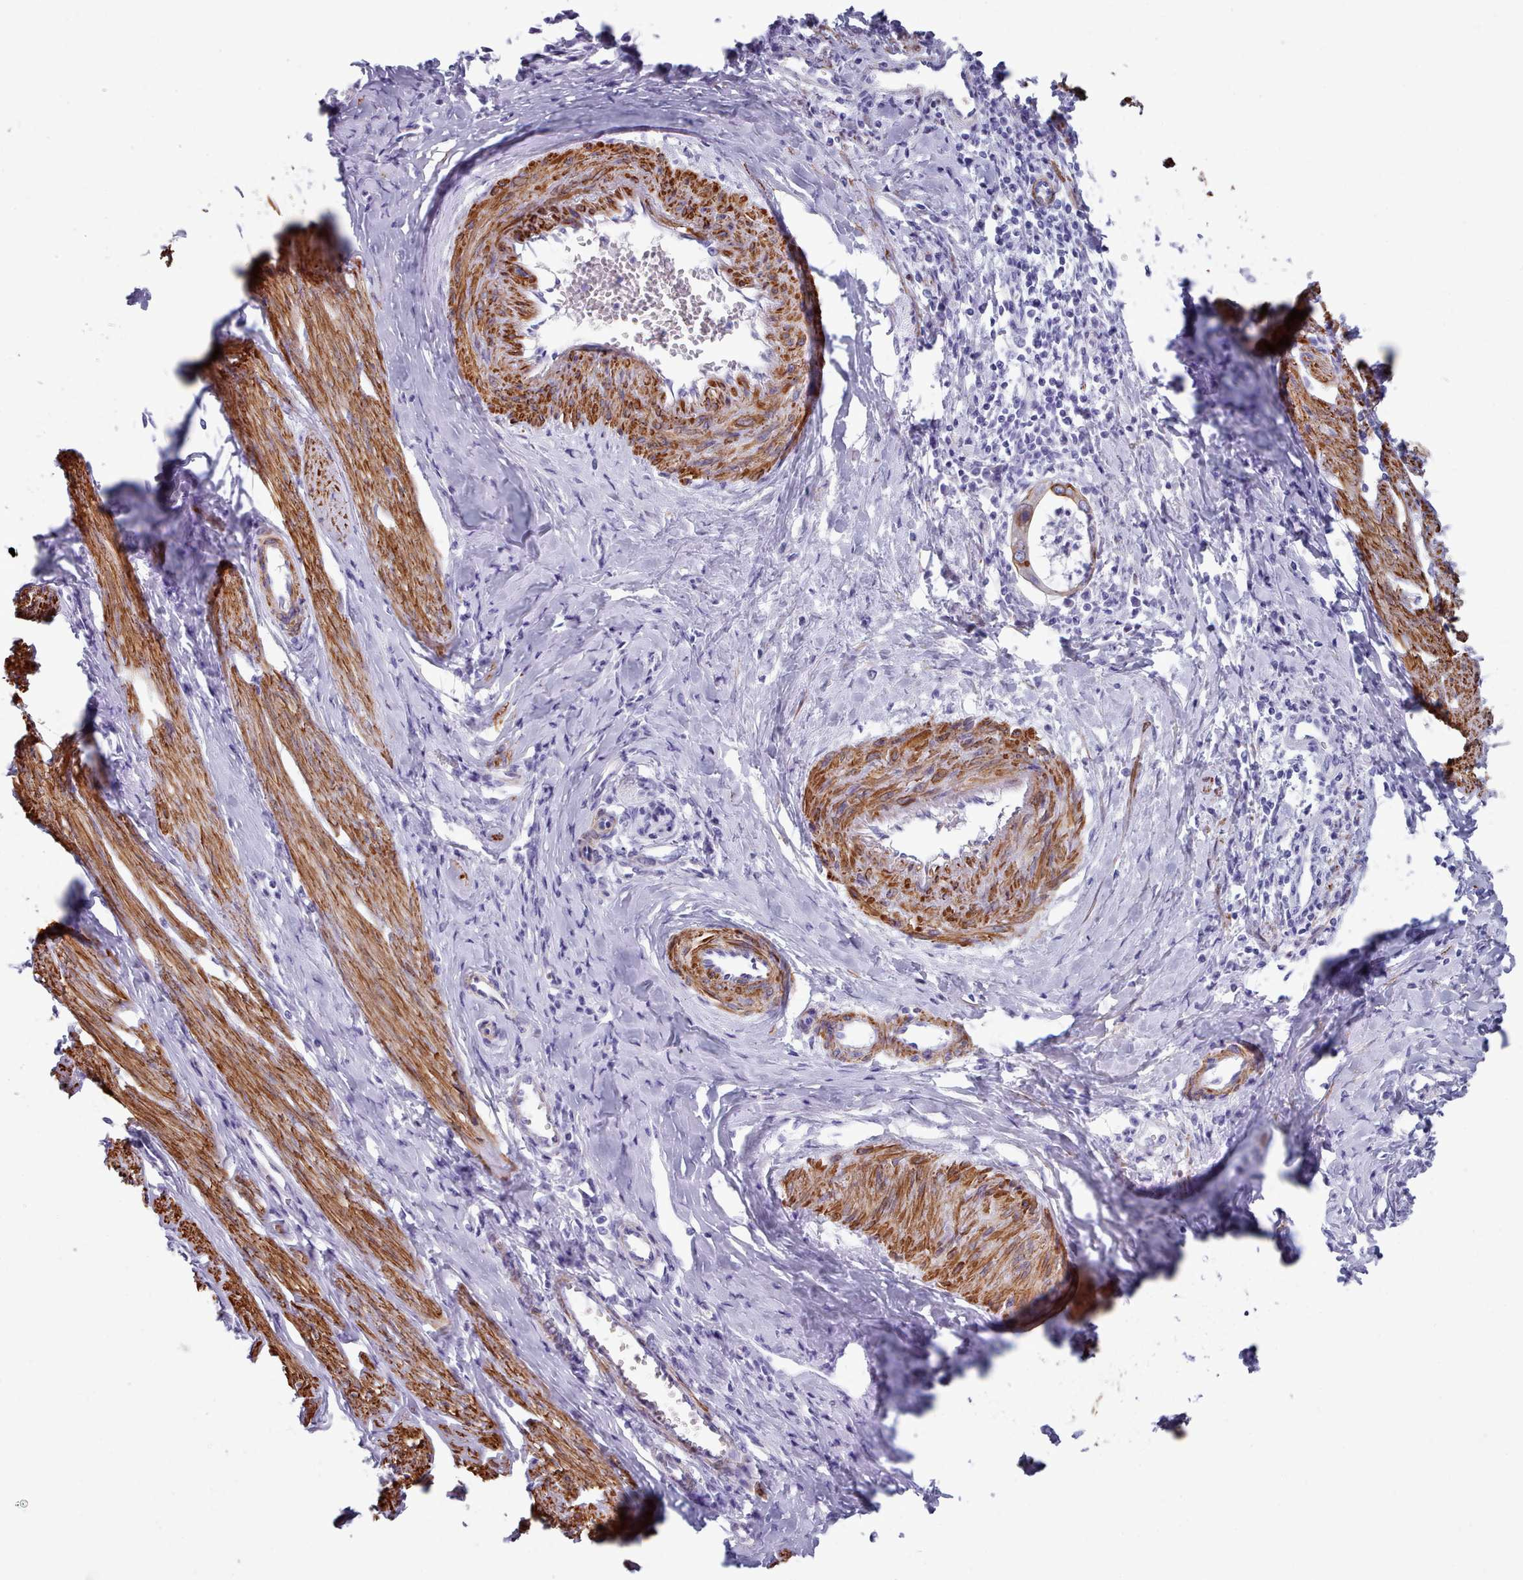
{"staining": {"intensity": "moderate", "quantity": "<25%", "location": "cytoplasmic/membranous"}, "tissue": "cervical cancer", "cell_type": "Tumor cells", "image_type": "cancer", "snomed": [{"axis": "morphology", "description": "Adenocarcinoma, NOS"}, {"axis": "topography", "description": "Cervix"}], "caption": "IHC (DAB (3,3'-diaminobenzidine)) staining of cervical cancer (adenocarcinoma) shows moderate cytoplasmic/membranous protein staining in approximately <25% of tumor cells. (brown staining indicates protein expression, while blue staining denotes nuclei).", "gene": "FPGS", "patient": {"sex": "female", "age": 36}}